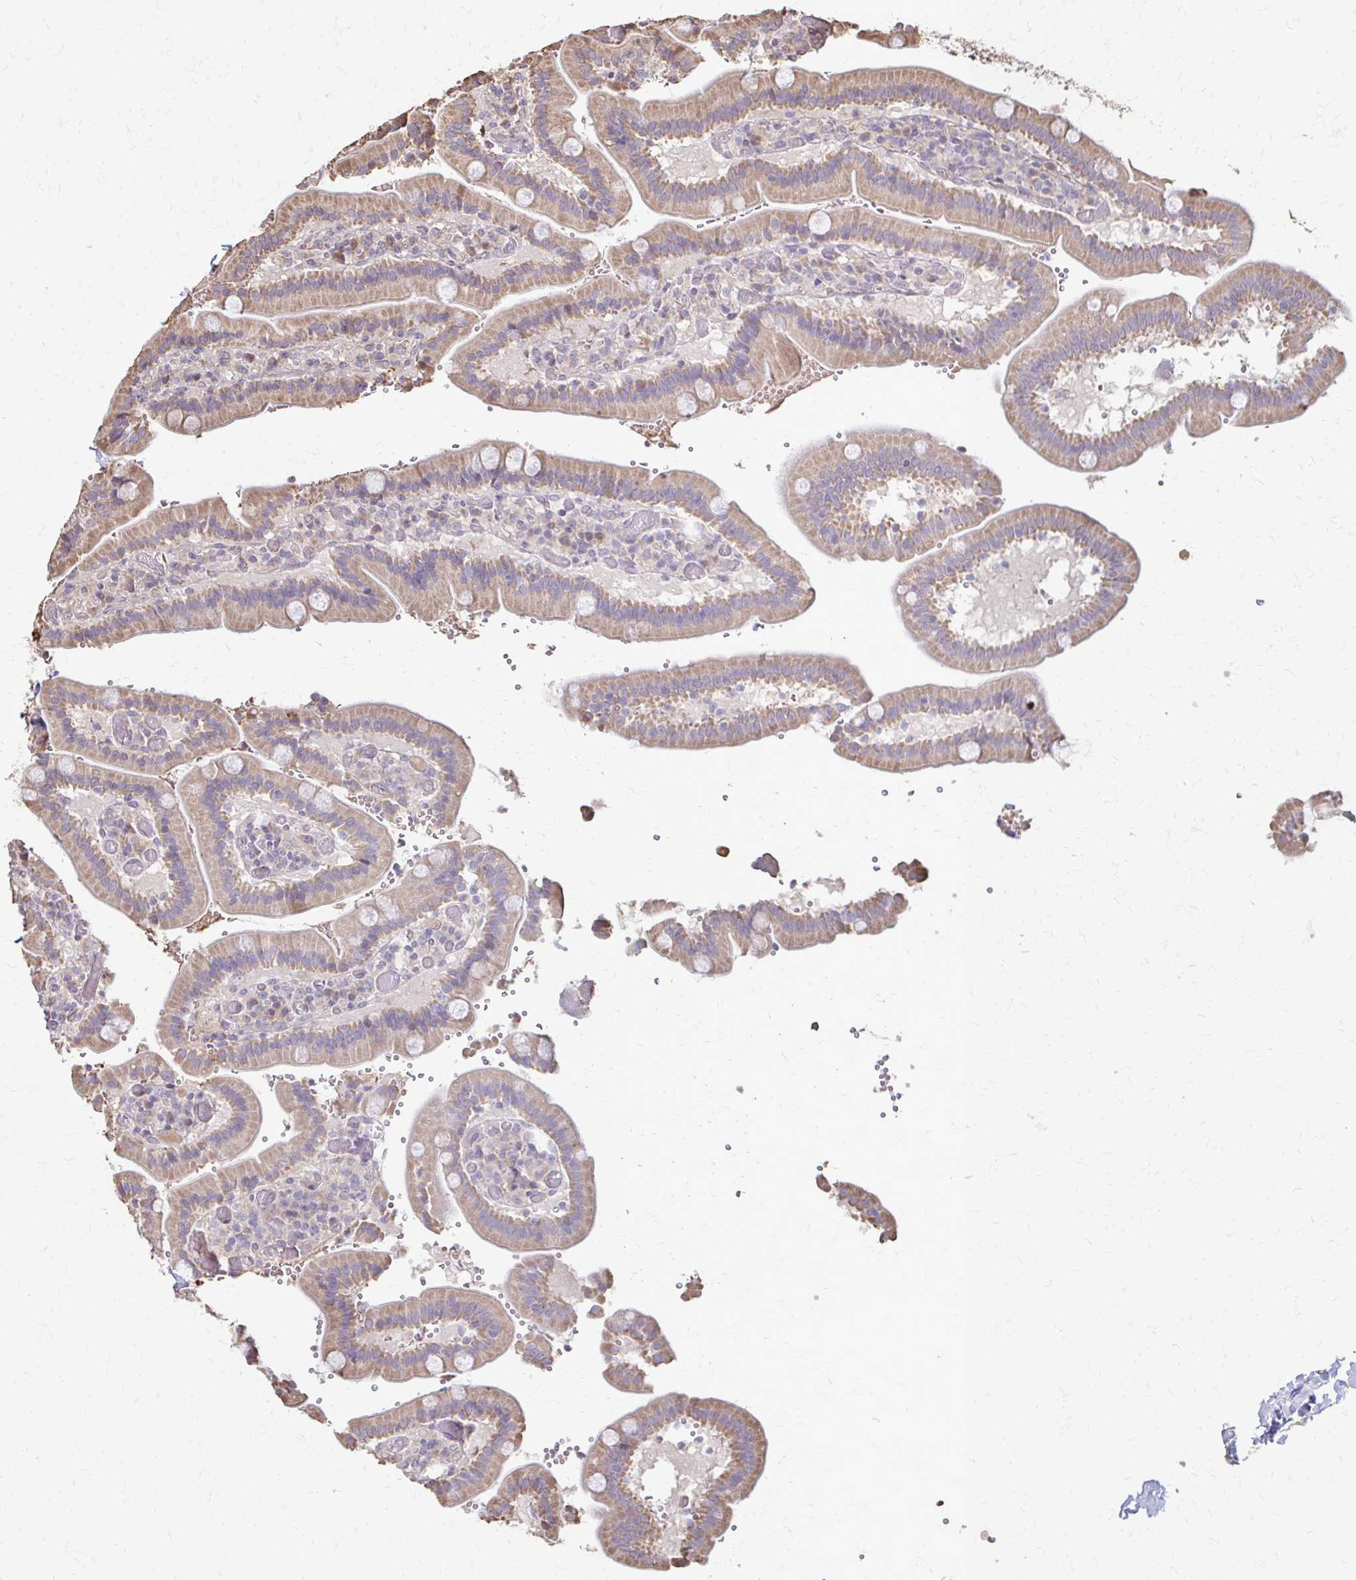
{"staining": {"intensity": "weak", "quantity": "25%-75%", "location": "cytoplasmic/membranous"}, "tissue": "duodenum", "cell_type": "Glandular cells", "image_type": "normal", "snomed": [{"axis": "morphology", "description": "Normal tissue, NOS"}, {"axis": "topography", "description": "Duodenum"}], "caption": "IHC (DAB (3,3'-diaminobenzidine)) staining of unremarkable human duodenum demonstrates weak cytoplasmic/membranous protein positivity in about 25%-75% of glandular cells. The staining was performed using DAB (3,3'-diaminobenzidine), with brown indicating positive protein expression. Nuclei are stained blue with hematoxylin.", "gene": "IL18BP", "patient": {"sex": "female", "age": 62}}